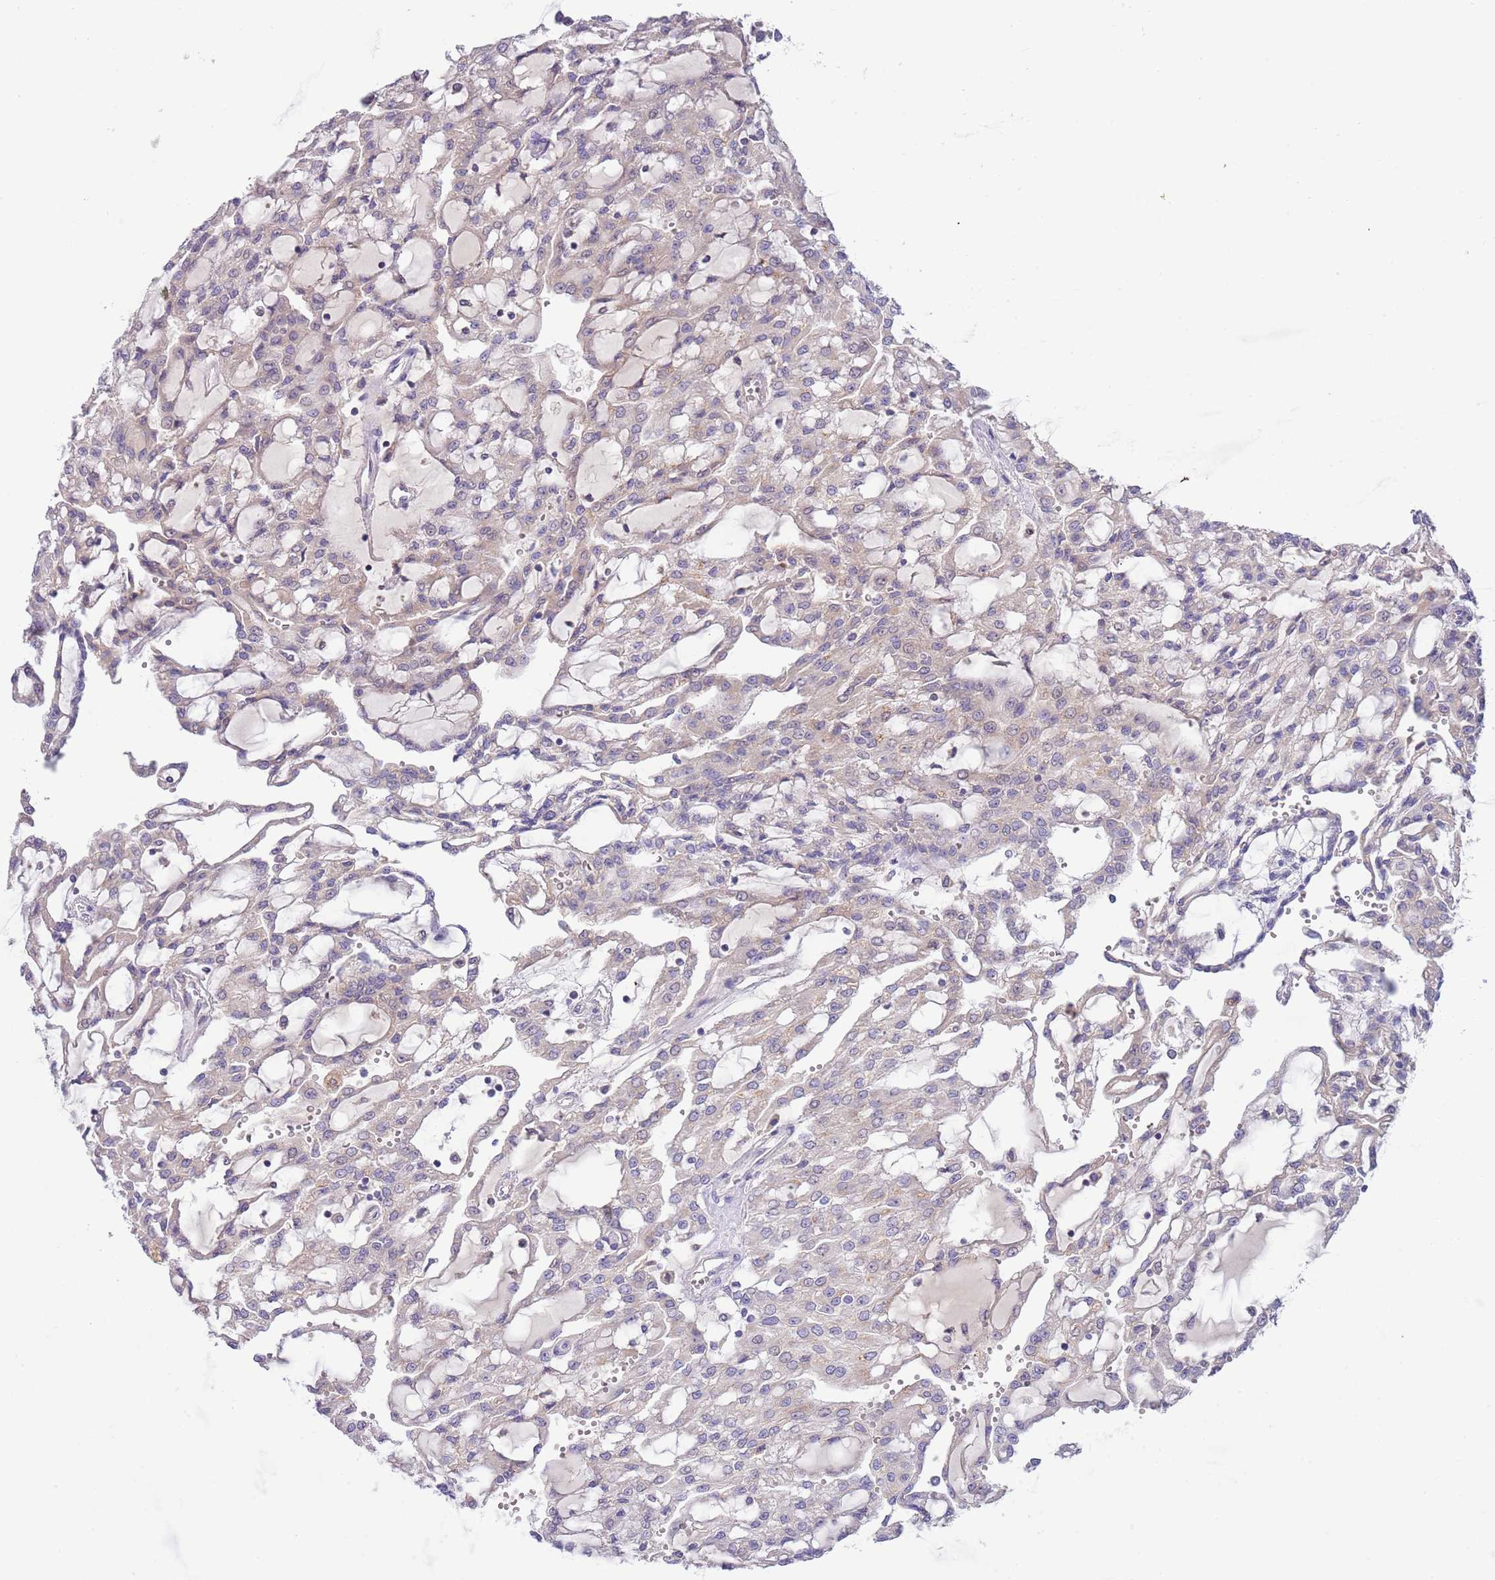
{"staining": {"intensity": "negative", "quantity": "none", "location": "none"}, "tissue": "renal cancer", "cell_type": "Tumor cells", "image_type": "cancer", "snomed": [{"axis": "morphology", "description": "Adenocarcinoma, NOS"}, {"axis": "topography", "description": "Kidney"}], "caption": "High magnification brightfield microscopy of adenocarcinoma (renal) stained with DAB (brown) and counterstained with hematoxylin (blue): tumor cells show no significant positivity. (Brightfield microscopy of DAB (3,3'-diaminobenzidine) immunohistochemistry (IHC) at high magnification).", "gene": "CABYR", "patient": {"sex": "male", "age": 63}}